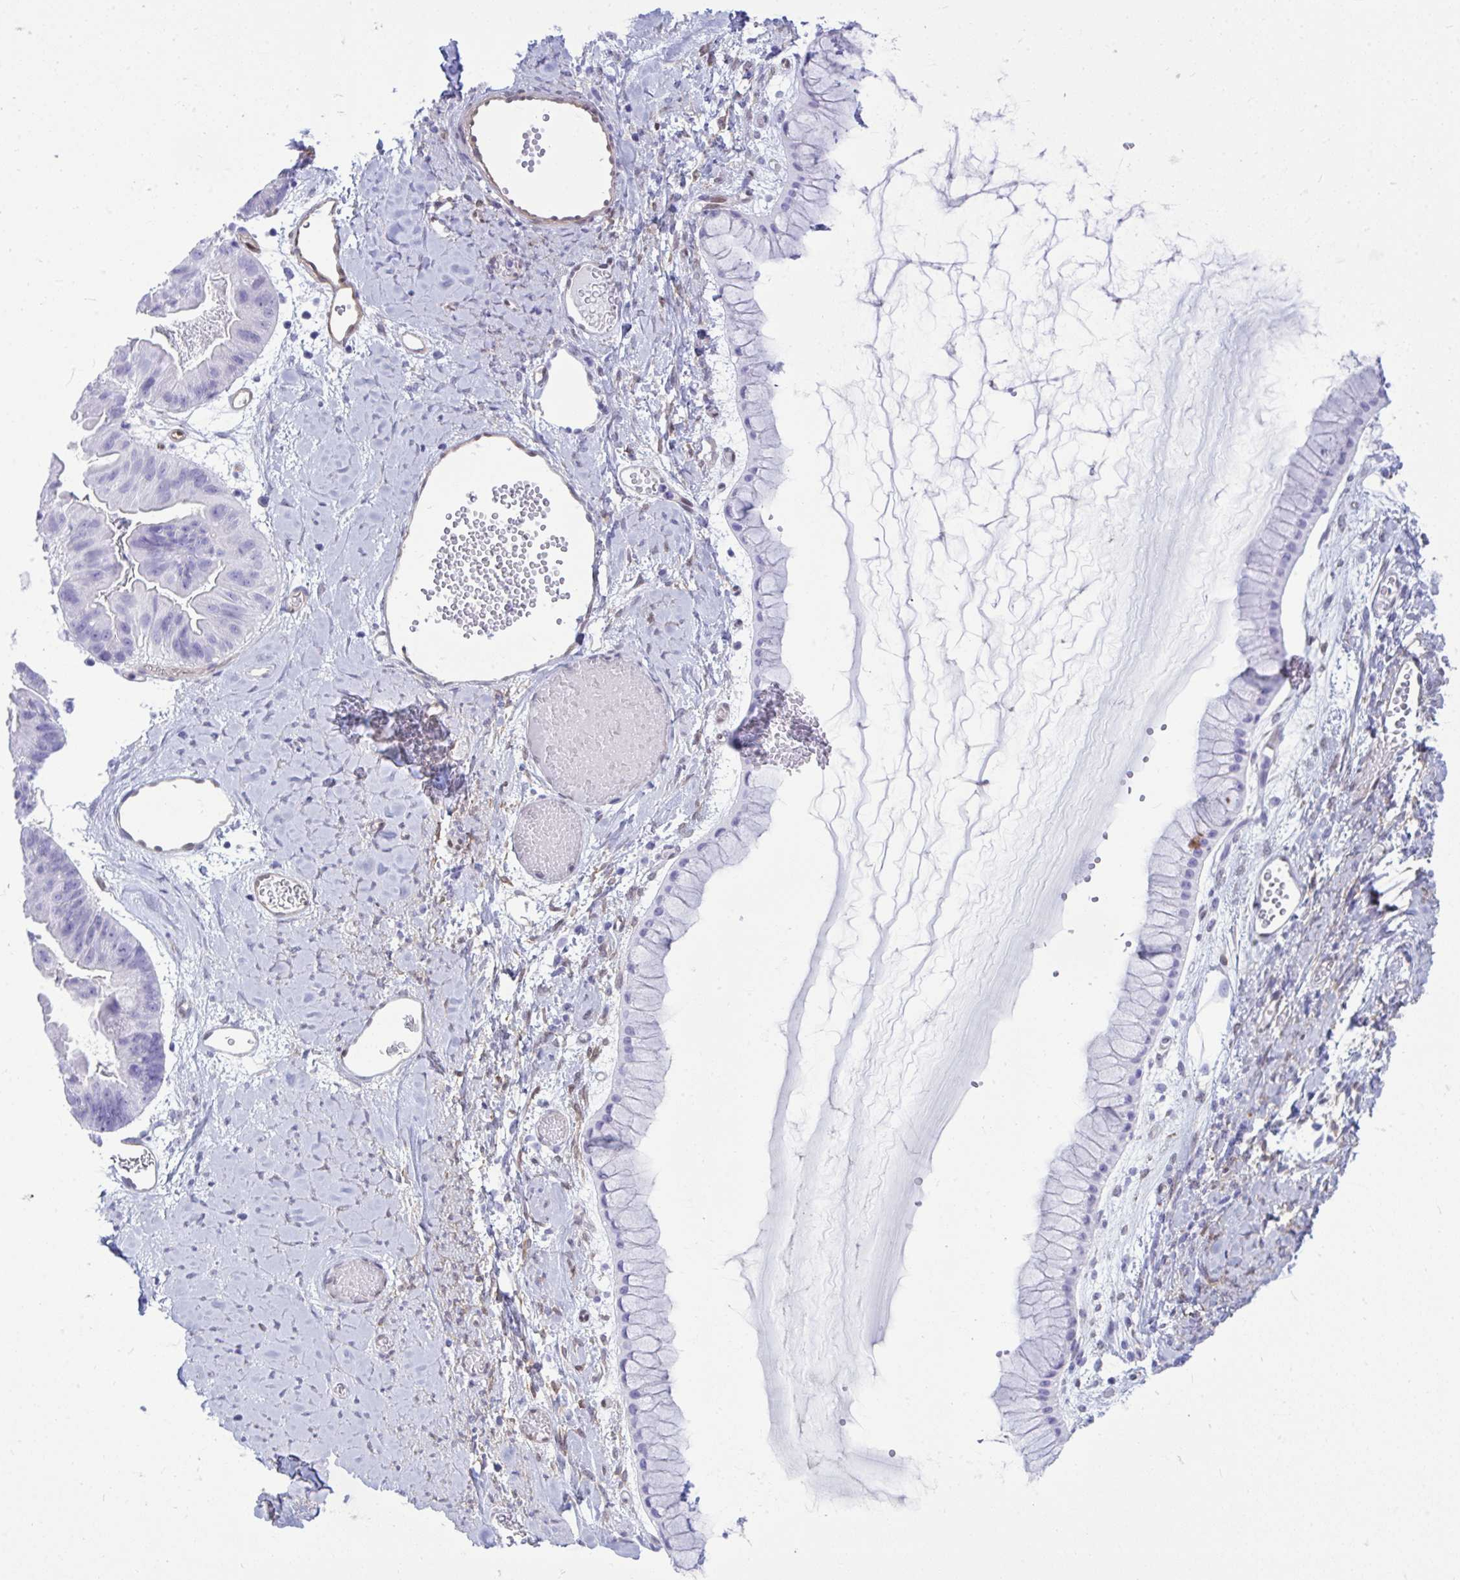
{"staining": {"intensity": "negative", "quantity": "none", "location": "none"}, "tissue": "ovarian cancer", "cell_type": "Tumor cells", "image_type": "cancer", "snomed": [{"axis": "morphology", "description": "Cystadenocarcinoma, mucinous, NOS"}, {"axis": "topography", "description": "Ovary"}], "caption": "DAB immunohistochemical staining of human mucinous cystadenocarcinoma (ovarian) exhibits no significant positivity in tumor cells.", "gene": "LIMS2", "patient": {"sex": "female", "age": 61}}